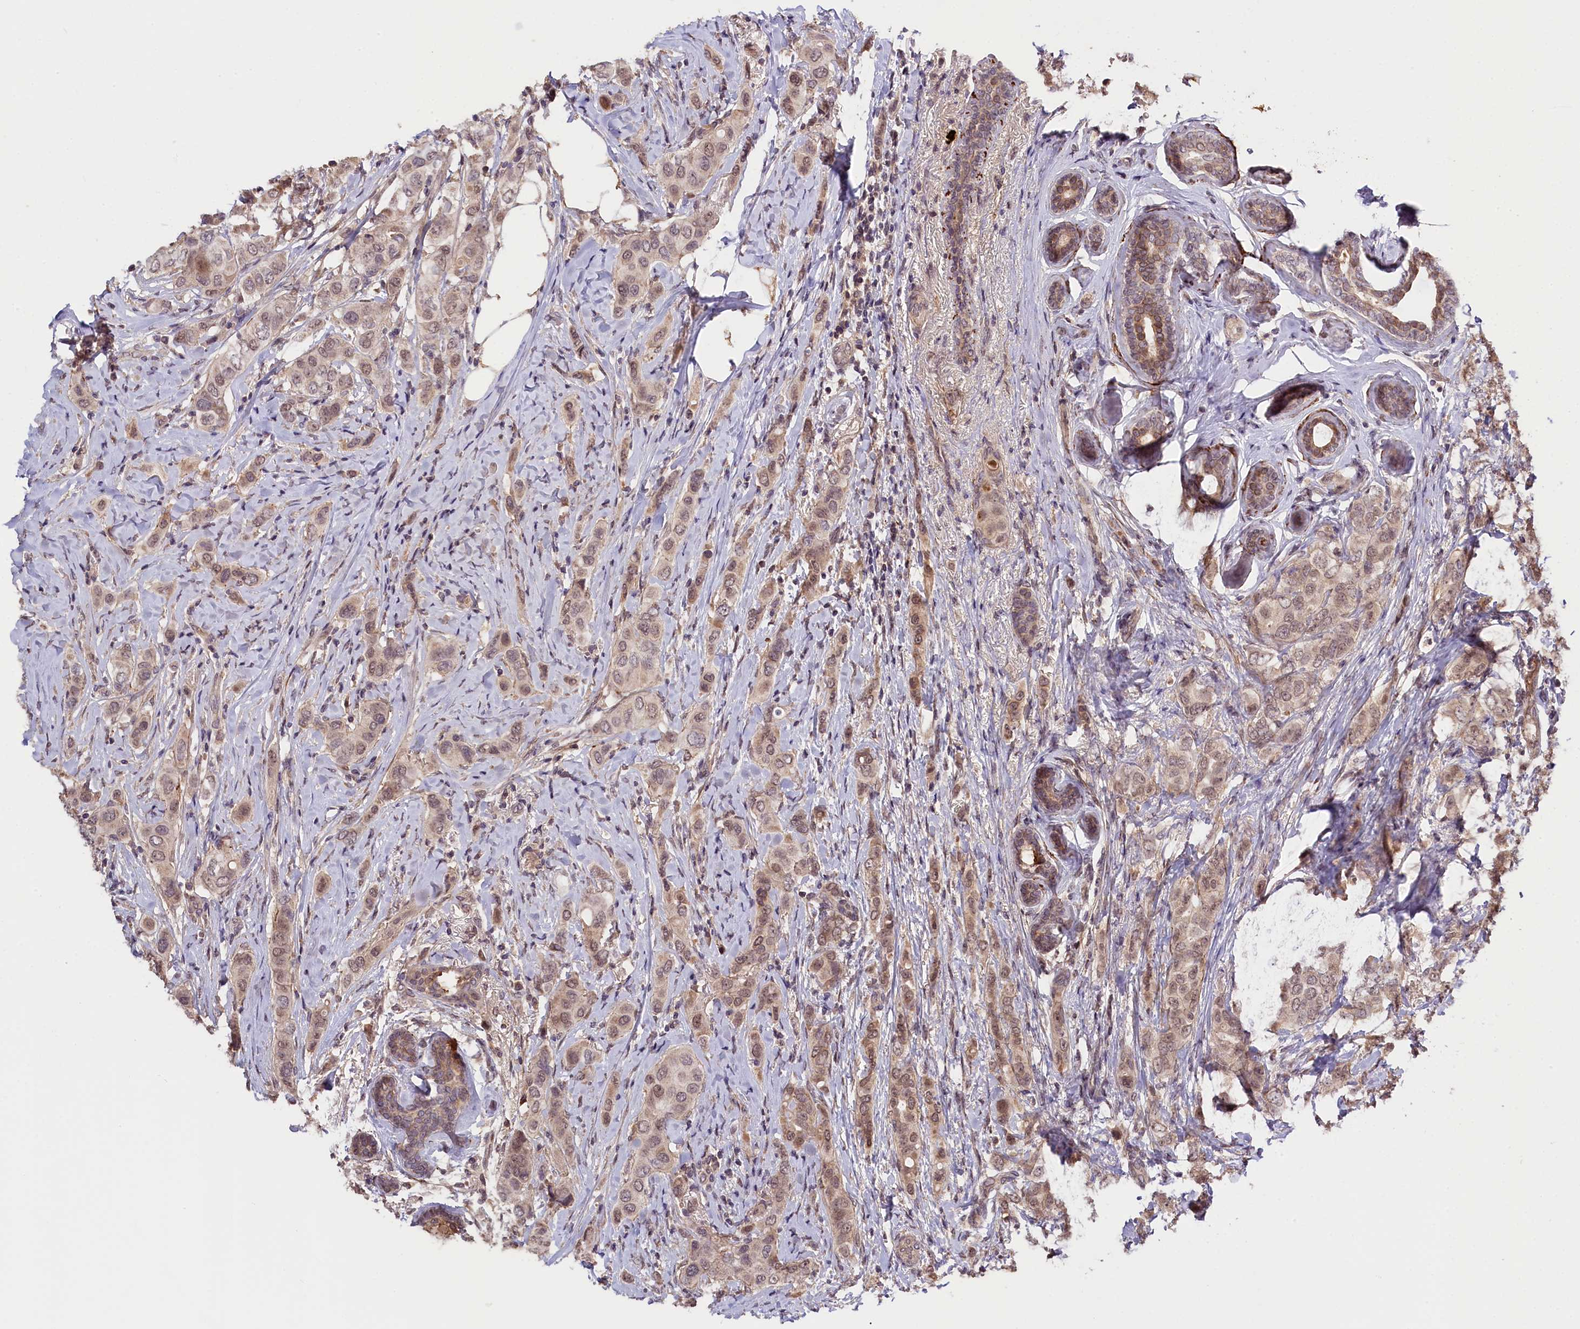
{"staining": {"intensity": "weak", "quantity": ">75%", "location": "cytoplasmic/membranous,nuclear"}, "tissue": "breast cancer", "cell_type": "Tumor cells", "image_type": "cancer", "snomed": [{"axis": "morphology", "description": "Lobular carcinoma"}, {"axis": "topography", "description": "Breast"}], "caption": "About >75% of tumor cells in human breast lobular carcinoma reveal weak cytoplasmic/membranous and nuclear protein expression as visualized by brown immunohistochemical staining.", "gene": "ZNF480", "patient": {"sex": "female", "age": 51}}